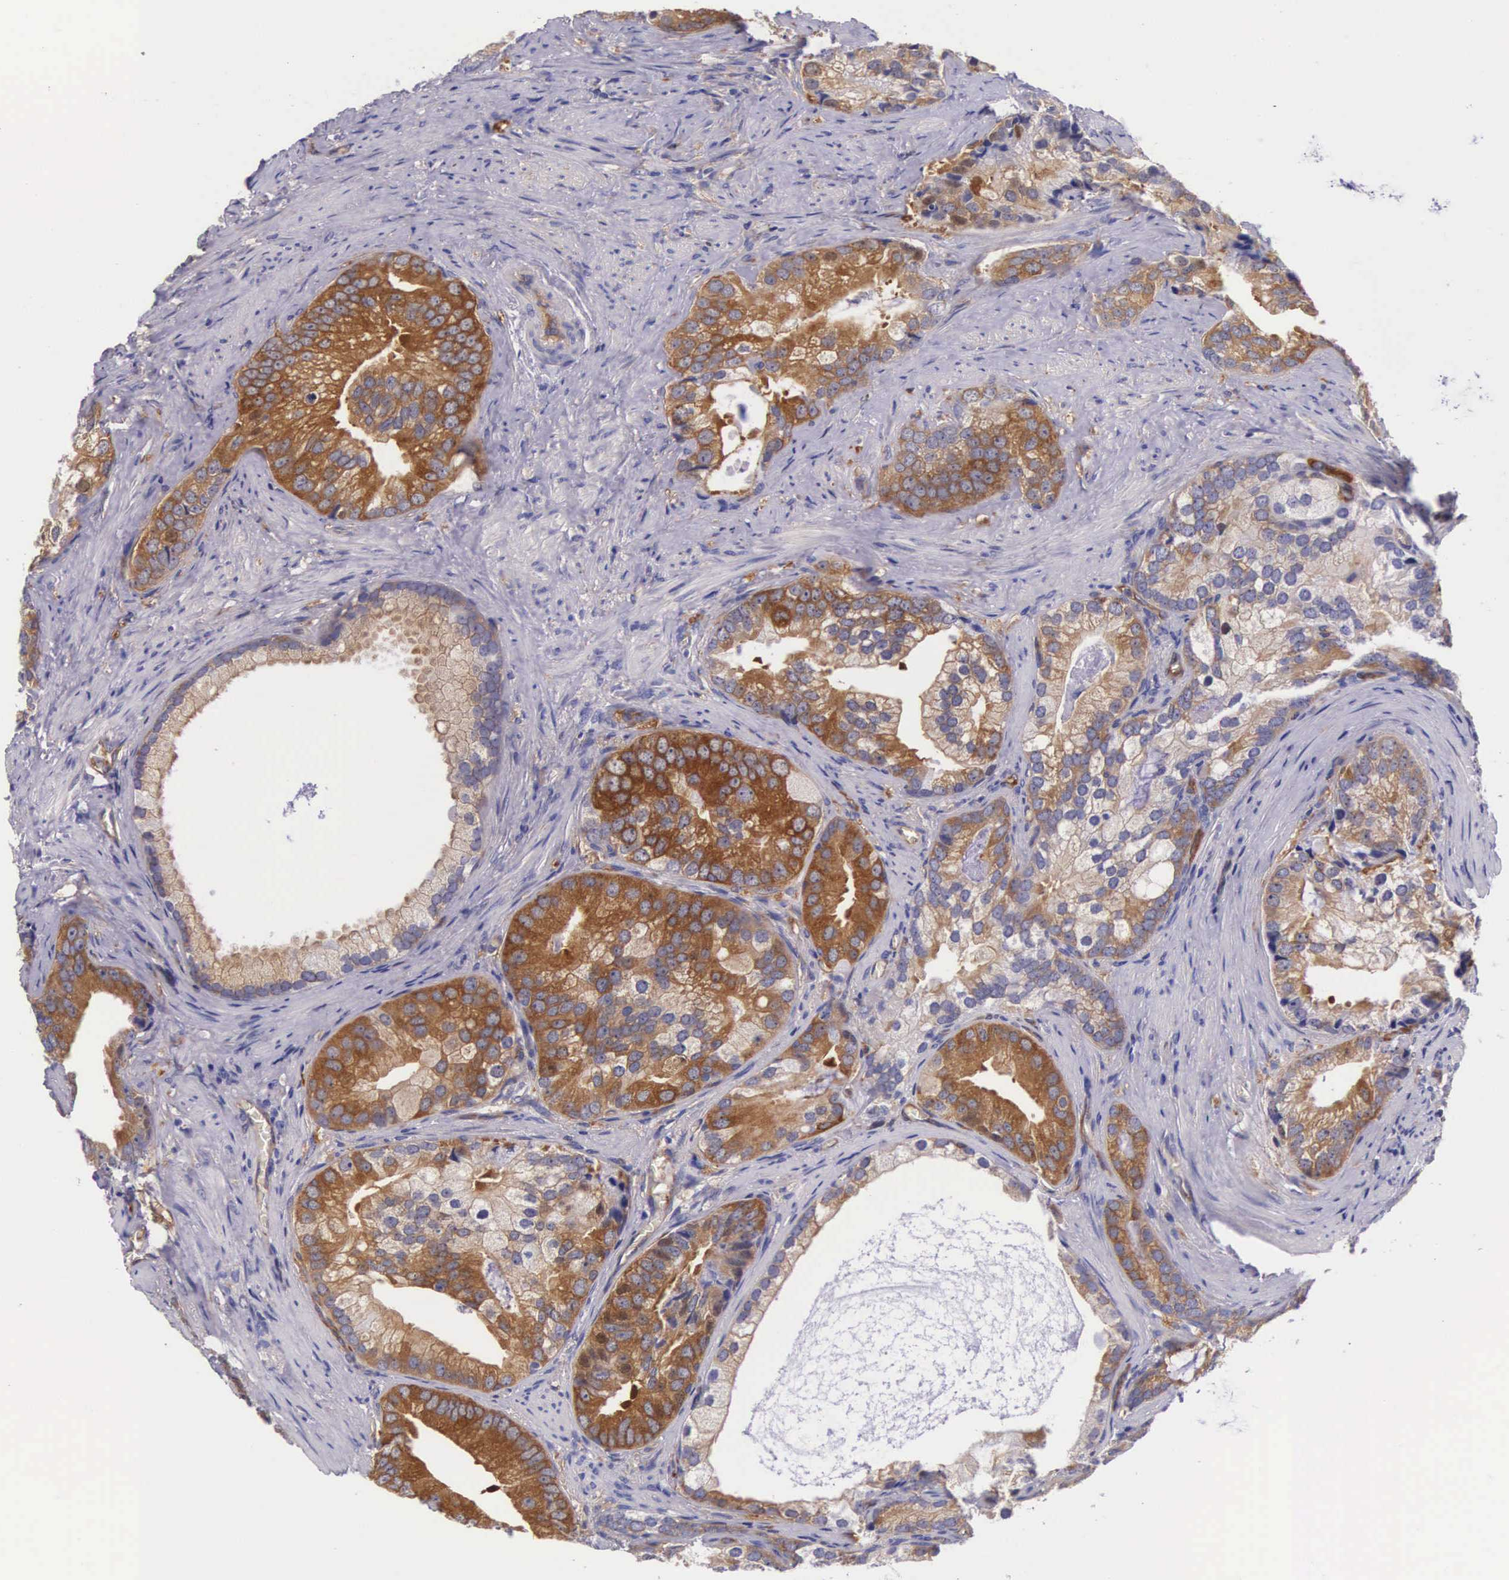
{"staining": {"intensity": "strong", "quantity": "25%-75%", "location": "cytoplasmic/membranous"}, "tissue": "prostate cancer", "cell_type": "Tumor cells", "image_type": "cancer", "snomed": [{"axis": "morphology", "description": "Adenocarcinoma, Low grade"}, {"axis": "topography", "description": "Prostate"}], "caption": "This is an image of immunohistochemistry (IHC) staining of prostate cancer, which shows strong staining in the cytoplasmic/membranous of tumor cells.", "gene": "BCAR1", "patient": {"sex": "male", "age": 71}}